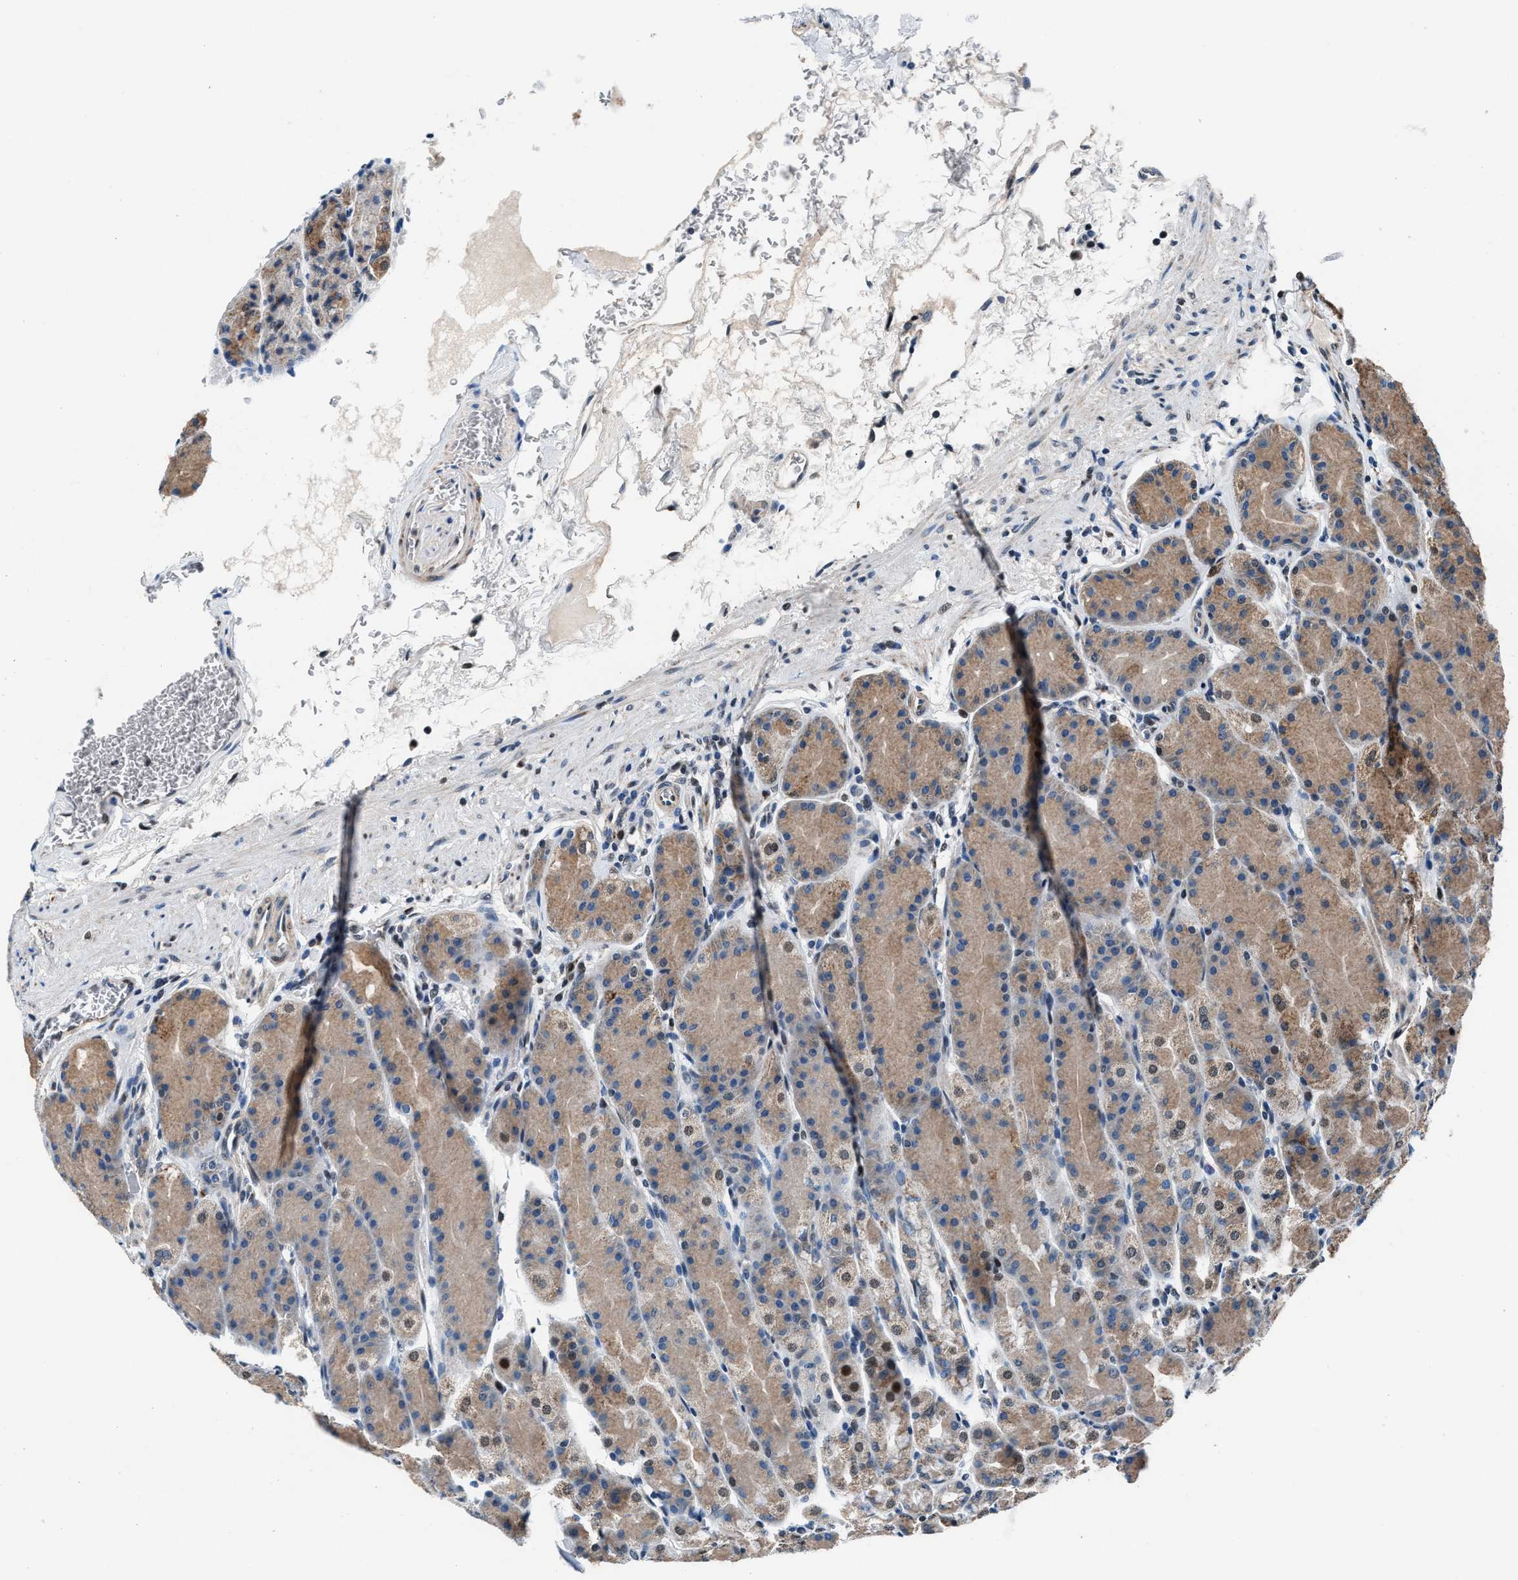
{"staining": {"intensity": "moderate", "quantity": ">75%", "location": "cytoplasmic/membranous"}, "tissue": "stomach", "cell_type": "Glandular cells", "image_type": "normal", "snomed": [{"axis": "morphology", "description": "Normal tissue, NOS"}, {"axis": "topography", "description": "Stomach"}], "caption": "Immunohistochemical staining of benign stomach demonstrates moderate cytoplasmic/membranous protein positivity in approximately >75% of glandular cells.", "gene": "PRRC2B", "patient": {"sex": "male", "age": 42}}